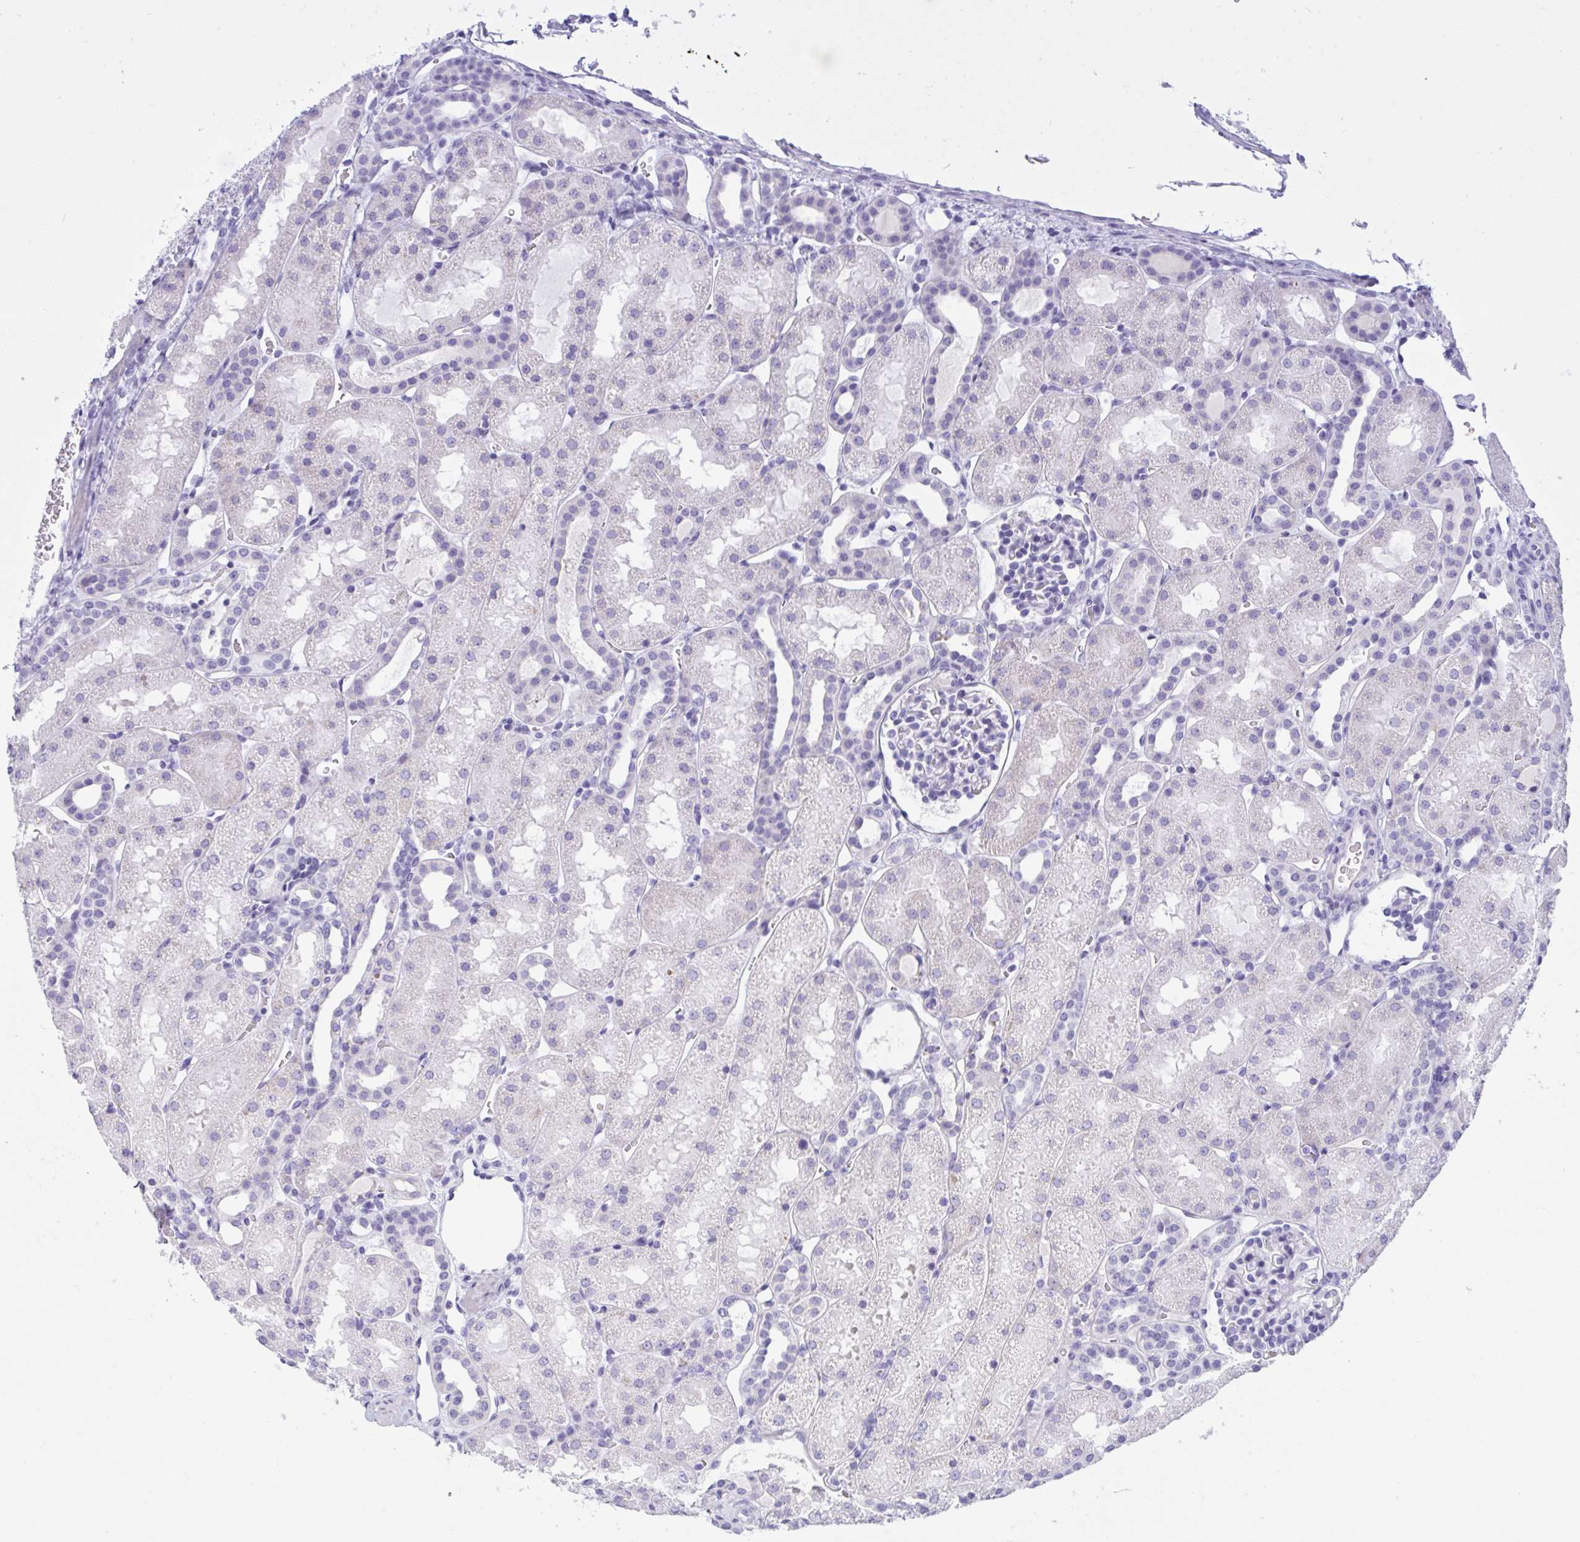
{"staining": {"intensity": "negative", "quantity": "none", "location": "none"}, "tissue": "kidney", "cell_type": "Cells in glomeruli", "image_type": "normal", "snomed": [{"axis": "morphology", "description": "Normal tissue, NOS"}, {"axis": "topography", "description": "Kidney"}], "caption": "Immunohistochemical staining of normal kidney displays no significant staining in cells in glomeruli. The staining was performed using DAB (3,3'-diaminobenzidine) to visualize the protein expression in brown, while the nuclei were stained in blue with hematoxylin (Magnification: 20x).", "gene": "OXLD1", "patient": {"sex": "male", "age": 2}}